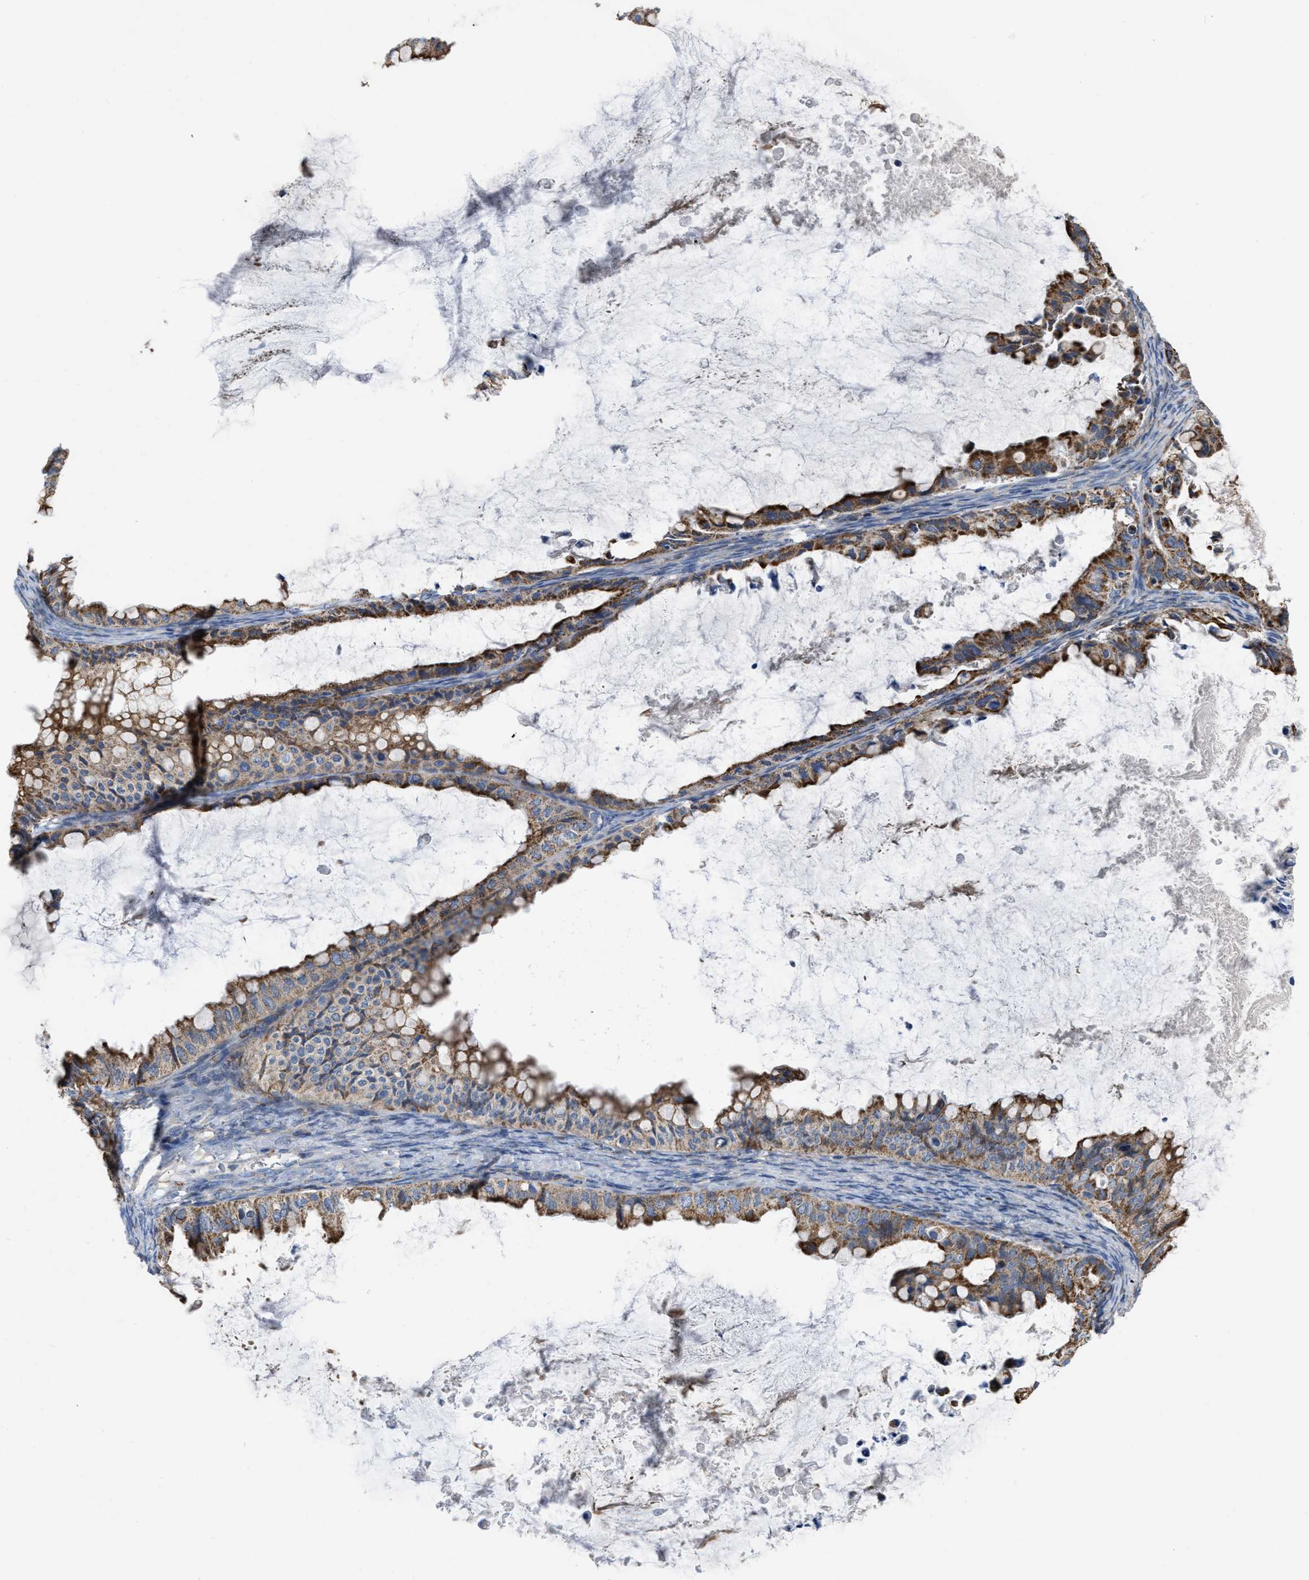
{"staining": {"intensity": "strong", "quantity": ">75%", "location": "cytoplasmic/membranous"}, "tissue": "ovarian cancer", "cell_type": "Tumor cells", "image_type": "cancer", "snomed": [{"axis": "morphology", "description": "Cystadenocarcinoma, mucinous, NOS"}, {"axis": "topography", "description": "Ovary"}], "caption": "Immunohistochemistry of ovarian cancer (mucinous cystadenocarcinoma) exhibits high levels of strong cytoplasmic/membranous expression in approximately >75% of tumor cells.", "gene": "BCL10", "patient": {"sex": "female", "age": 80}}